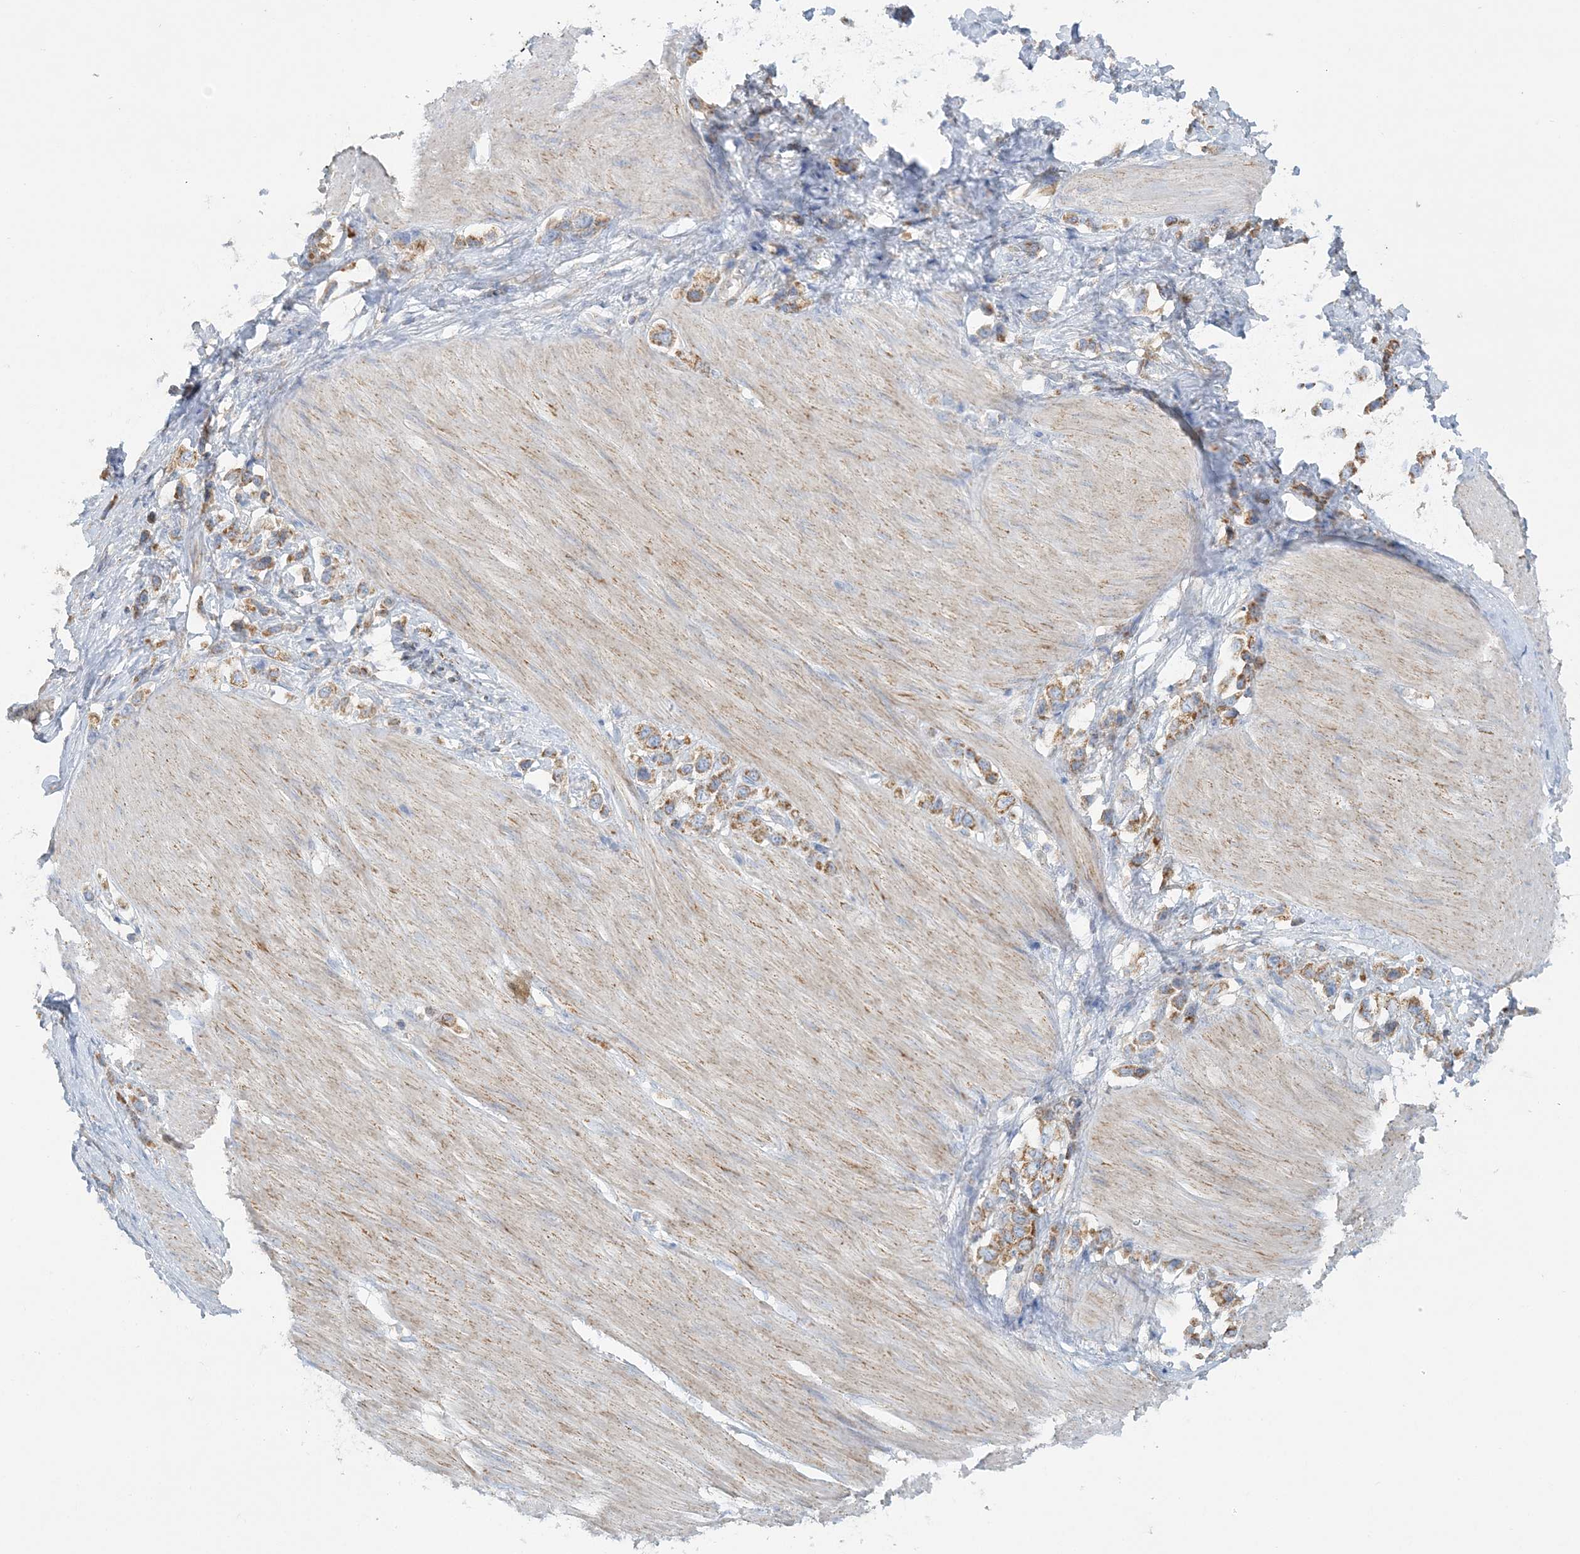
{"staining": {"intensity": "moderate", "quantity": ">75%", "location": "cytoplasmic/membranous"}, "tissue": "stomach cancer", "cell_type": "Tumor cells", "image_type": "cancer", "snomed": [{"axis": "morphology", "description": "Adenocarcinoma, NOS"}, {"axis": "topography", "description": "Stomach"}], "caption": "The photomicrograph displays immunohistochemical staining of stomach cancer (adenocarcinoma). There is moderate cytoplasmic/membranous positivity is present in approximately >75% of tumor cells.", "gene": "TBC1D14", "patient": {"sex": "female", "age": 65}}